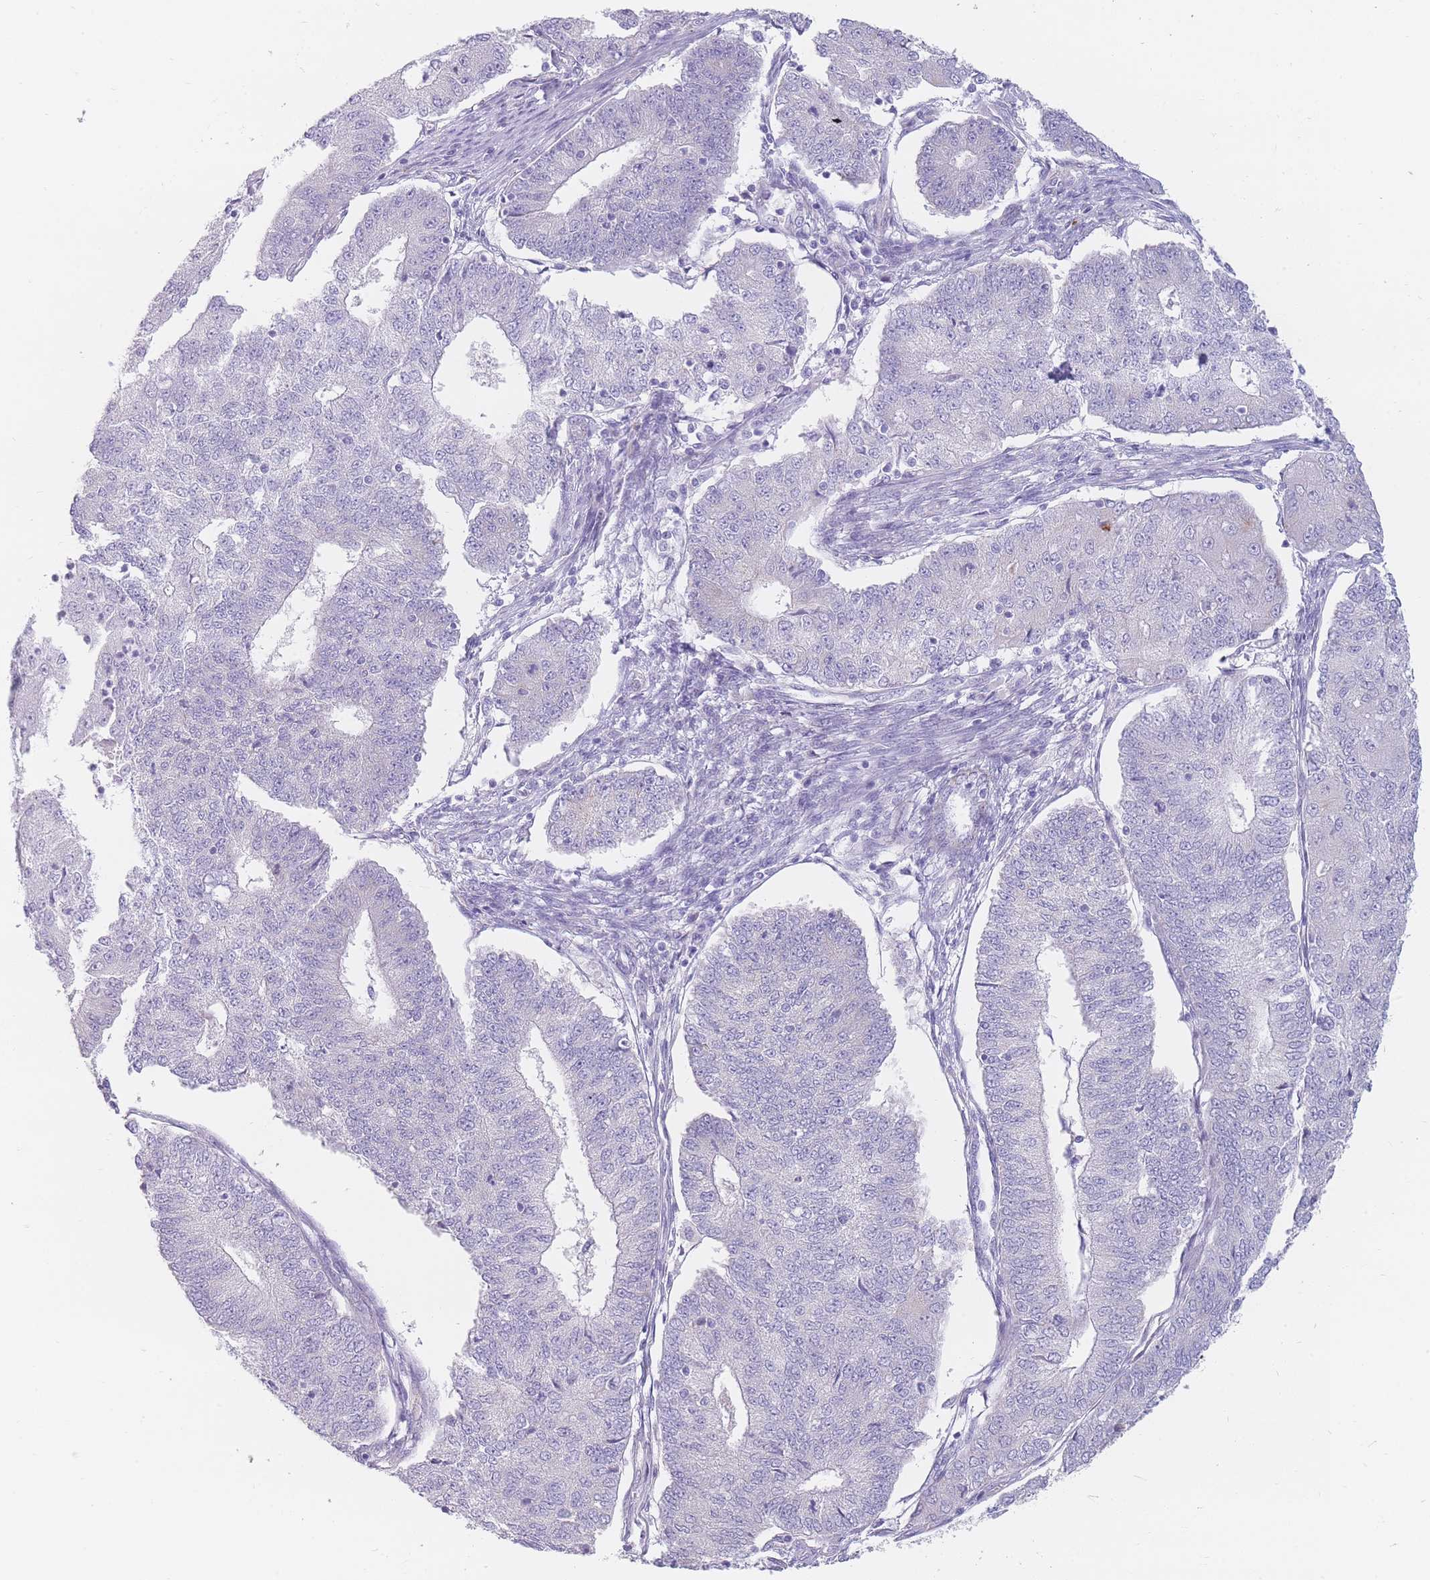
{"staining": {"intensity": "negative", "quantity": "none", "location": "none"}, "tissue": "endometrial cancer", "cell_type": "Tumor cells", "image_type": "cancer", "snomed": [{"axis": "morphology", "description": "Adenocarcinoma, NOS"}, {"axis": "topography", "description": "Endometrium"}], "caption": "There is no significant staining in tumor cells of endometrial cancer.", "gene": "UPK1A", "patient": {"sex": "female", "age": 56}}